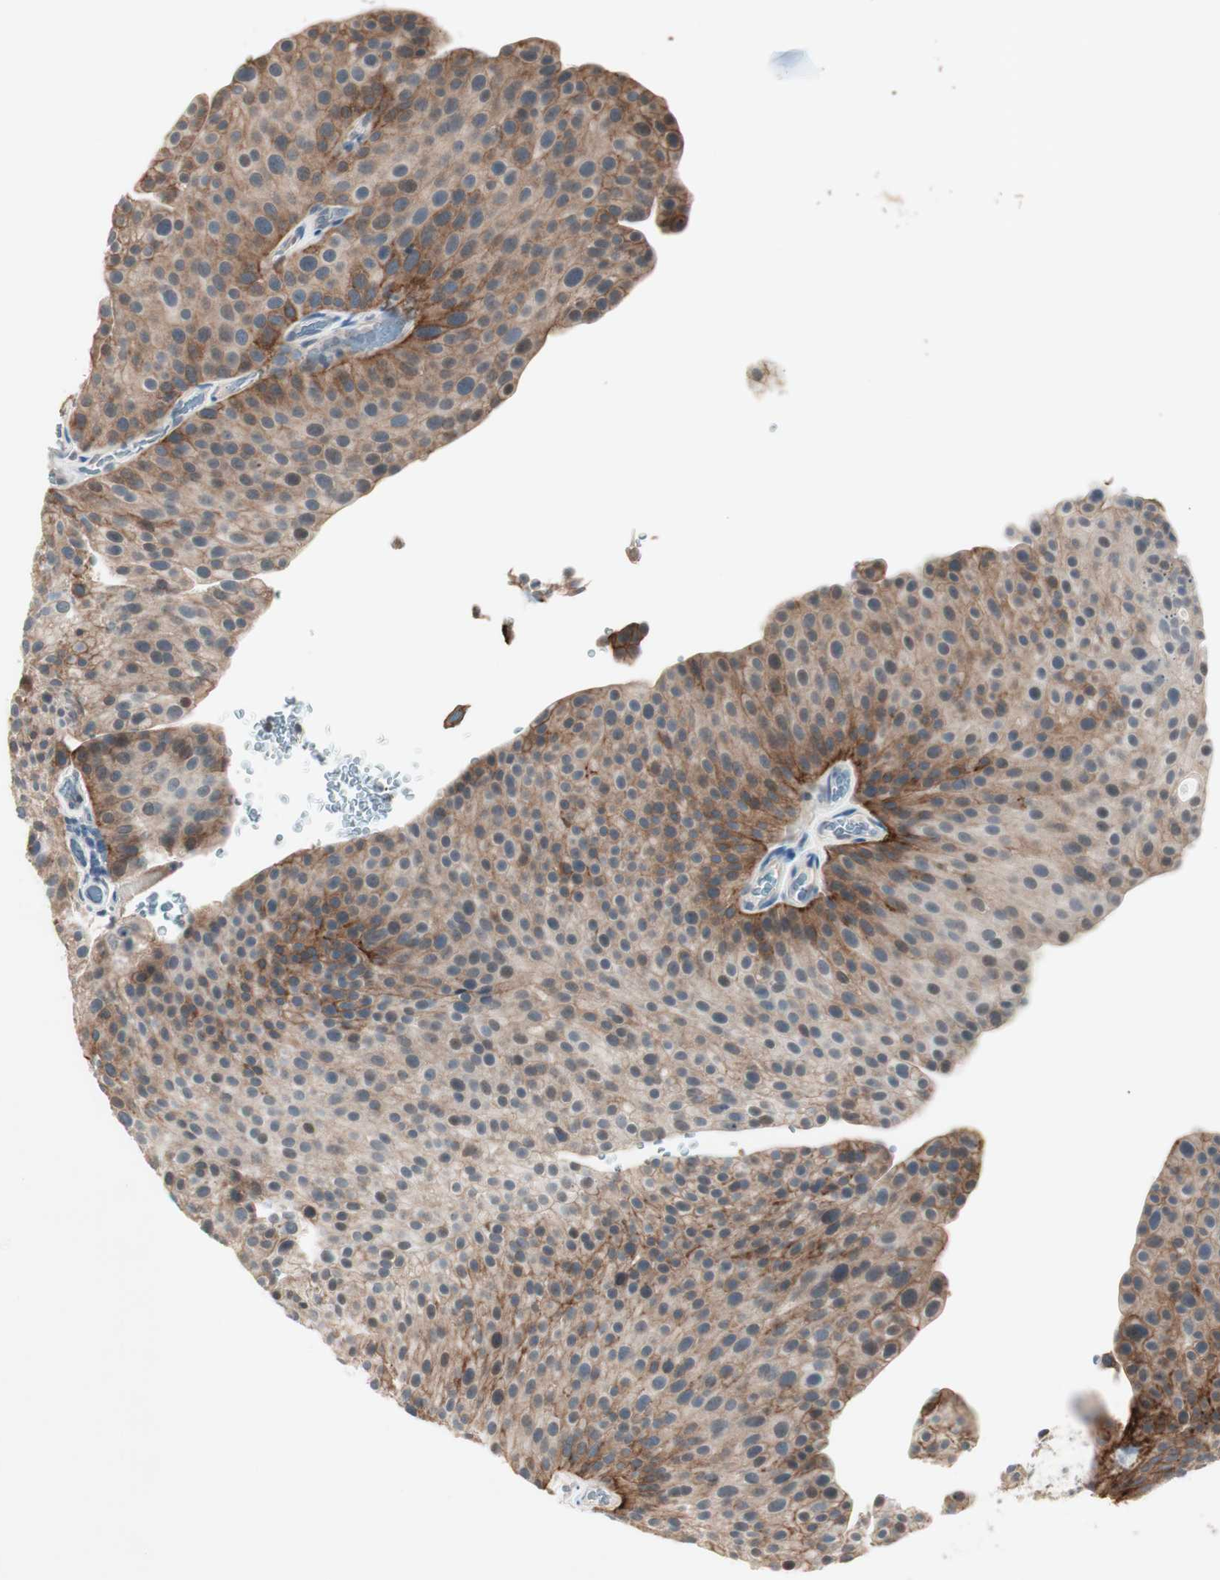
{"staining": {"intensity": "strong", "quantity": "<25%", "location": "cytoplasmic/membranous"}, "tissue": "urothelial cancer", "cell_type": "Tumor cells", "image_type": "cancer", "snomed": [{"axis": "morphology", "description": "Urothelial carcinoma, Low grade"}, {"axis": "topography", "description": "Smooth muscle"}, {"axis": "topography", "description": "Urinary bladder"}], "caption": "This image shows IHC staining of human urothelial carcinoma (low-grade), with medium strong cytoplasmic/membranous positivity in approximately <25% of tumor cells.", "gene": "ITGB4", "patient": {"sex": "male", "age": 60}}